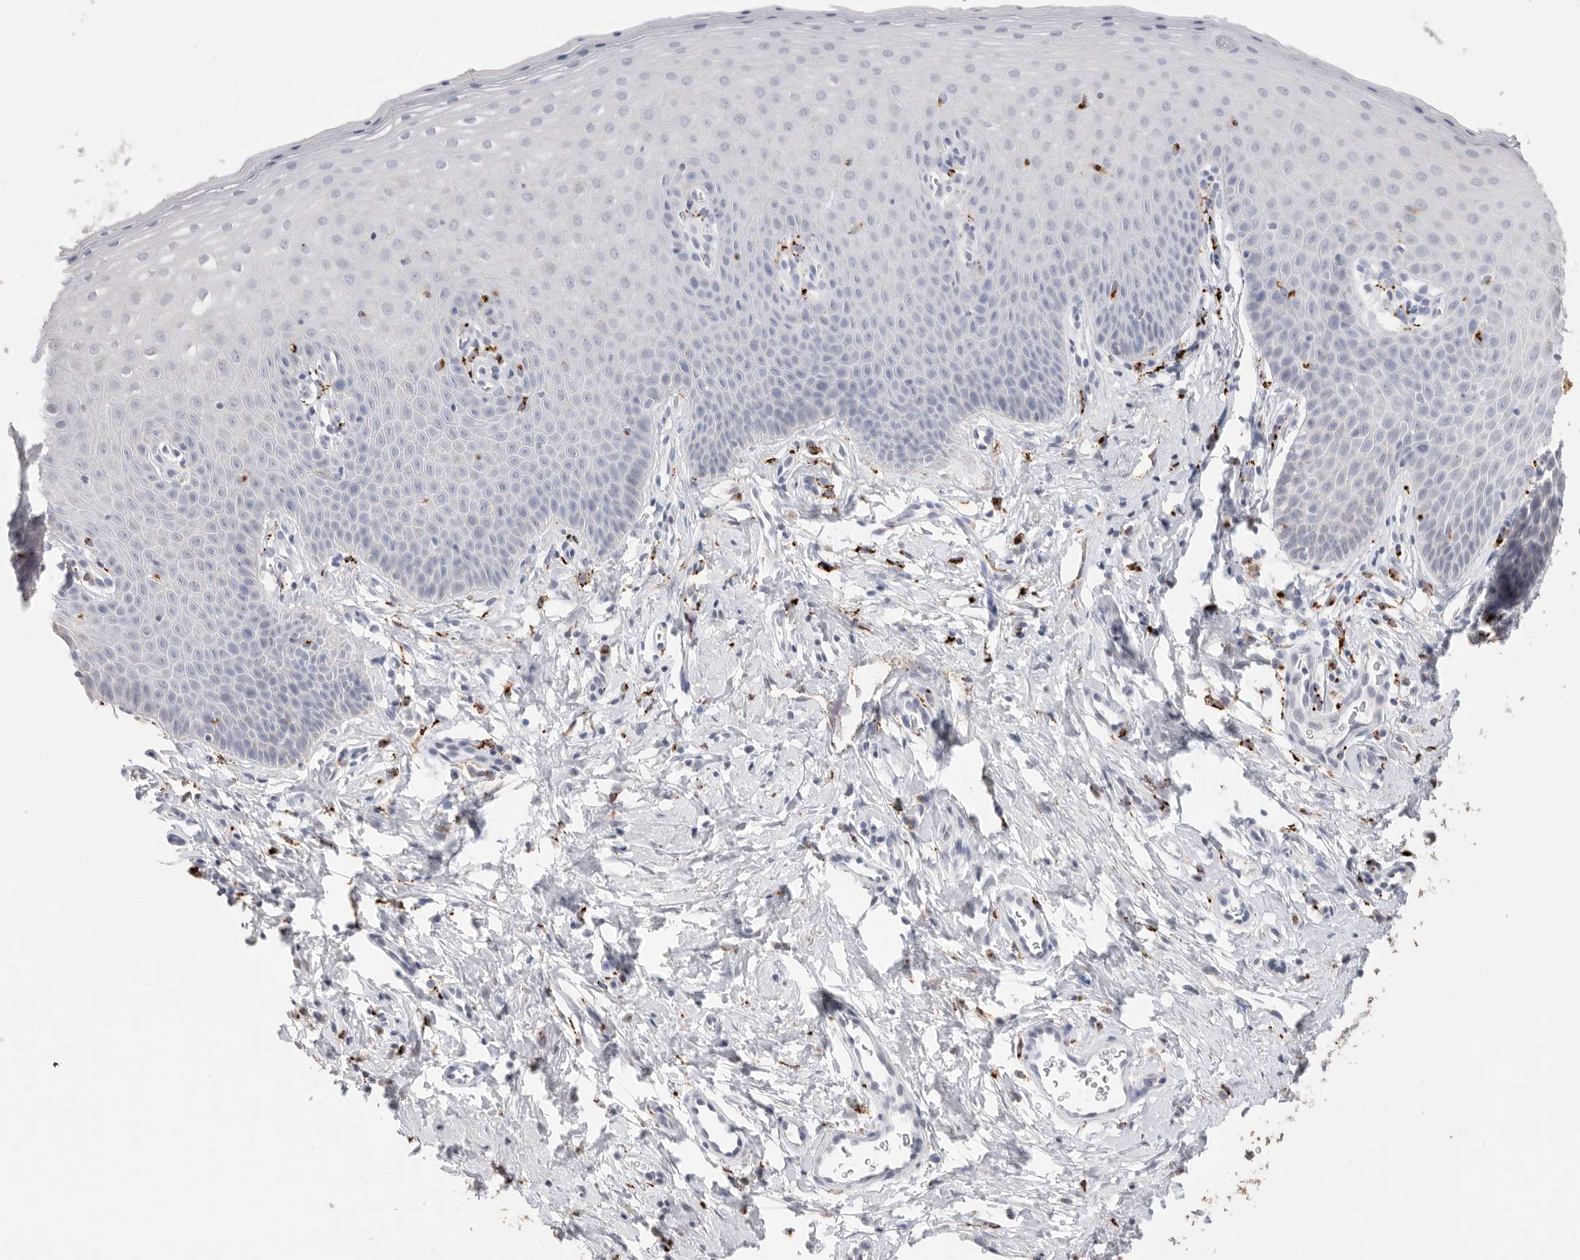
{"staining": {"intensity": "weak", "quantity": "<25%", "location": "cytoplasmic/membranous"}, "tissue": "cervix", "cell_type": "Glandular cells", "image_type": "normal", "snomed": [{"axis": "morphology", "description": "Normal tissue, NOS"}, {"axis": "topography", "description": "Cervix"}], "caption": "Immunohistochemical staining of normal human cervix displays no significant expression in glandular cells.", "gene": "GGH", "patient": {"sex": "female", "age": 36}}